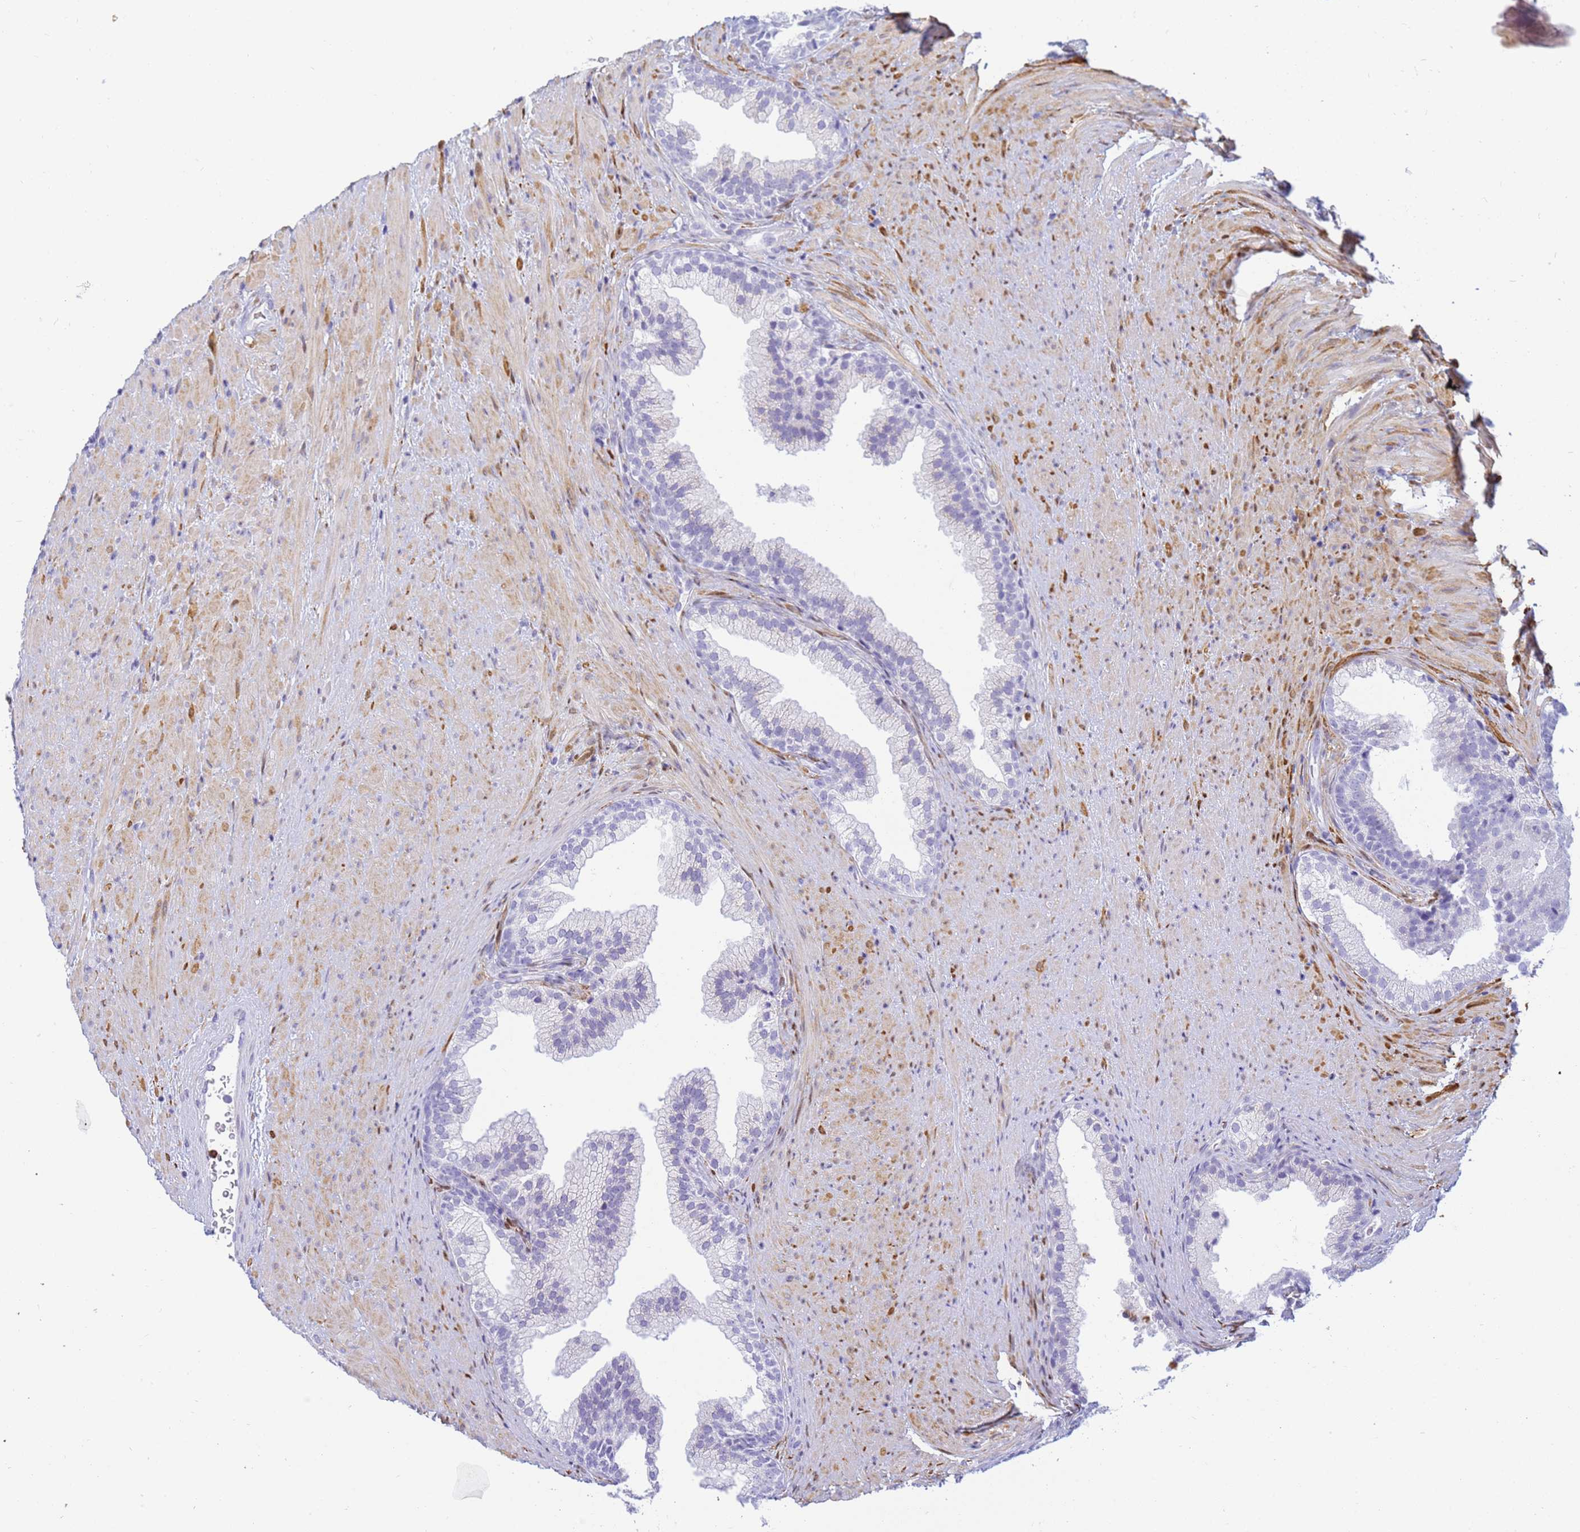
{"staining": {"intensity": "negative", "quantity": "none", "location": "none"}, "tissue": "prostate", "cell_type": "Glandular cells", "image_type": "normal", "snomed": [{"axis": "morphology", "description": "Normal tissue, NOS"}, {"axis": "topography", "description": "Prostate"}], "caption": "A histopathology image of prostate stained for a protein shows no brown staining in glandular cells. (Immunohistochemistry (ihc), brightfield microscopy, high magnification).", "gene": "SNX20", "patient": {"sex": "male", "age": 76}}